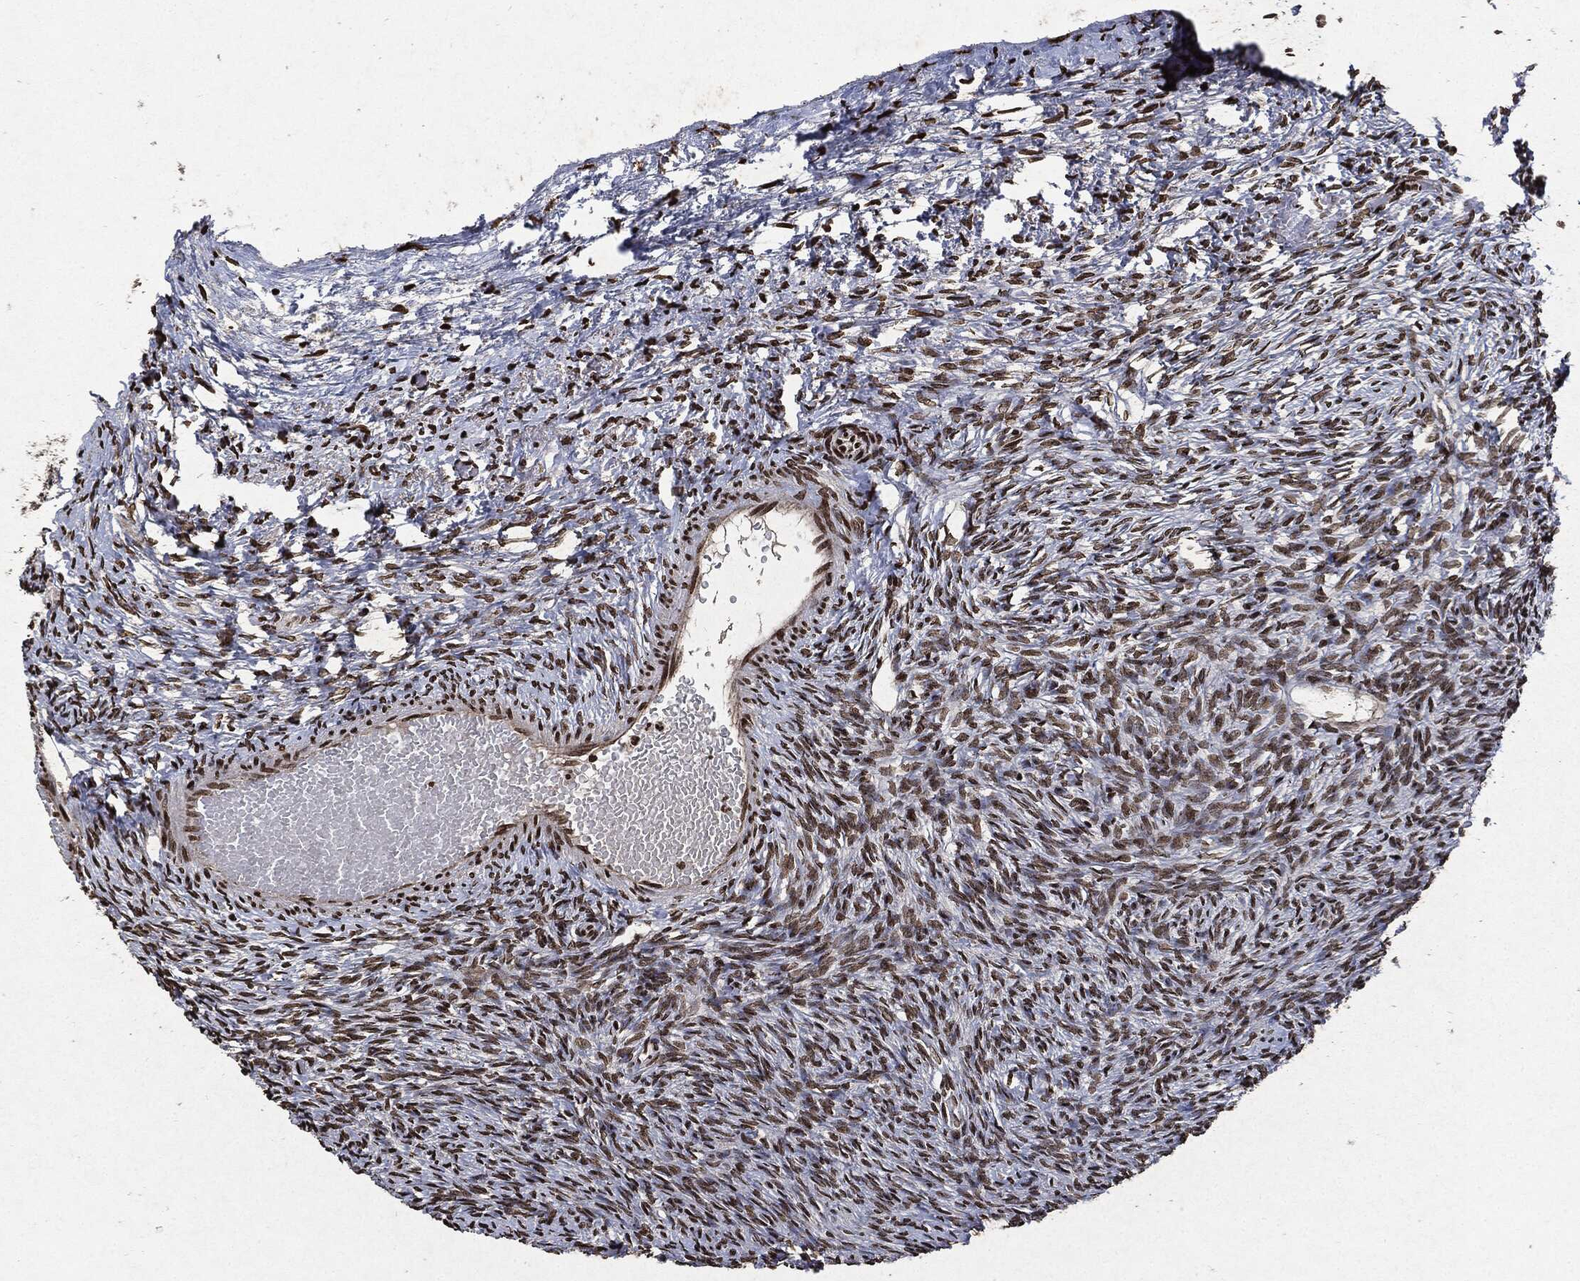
{"staining": {"intensity": "strong", "quantity": "25%-75%", "location": "nuclear"}, "tissue": "ovary", "cell_type": "Follicle cells", "image_type": "normal", "snomed": [{"axis": "morphology", "description": "Normal tissue, NOS"}, {"axis": "topography", "description": "Ovary"}], "caption": "Protein positivity by immunohistochemistry (IHC) reveals strong nuclear staining in about 25%-75% of follicle cells in unremarkable ovary.", "gene": "JUN", "patient": {"sex": "female", "age": 39}}